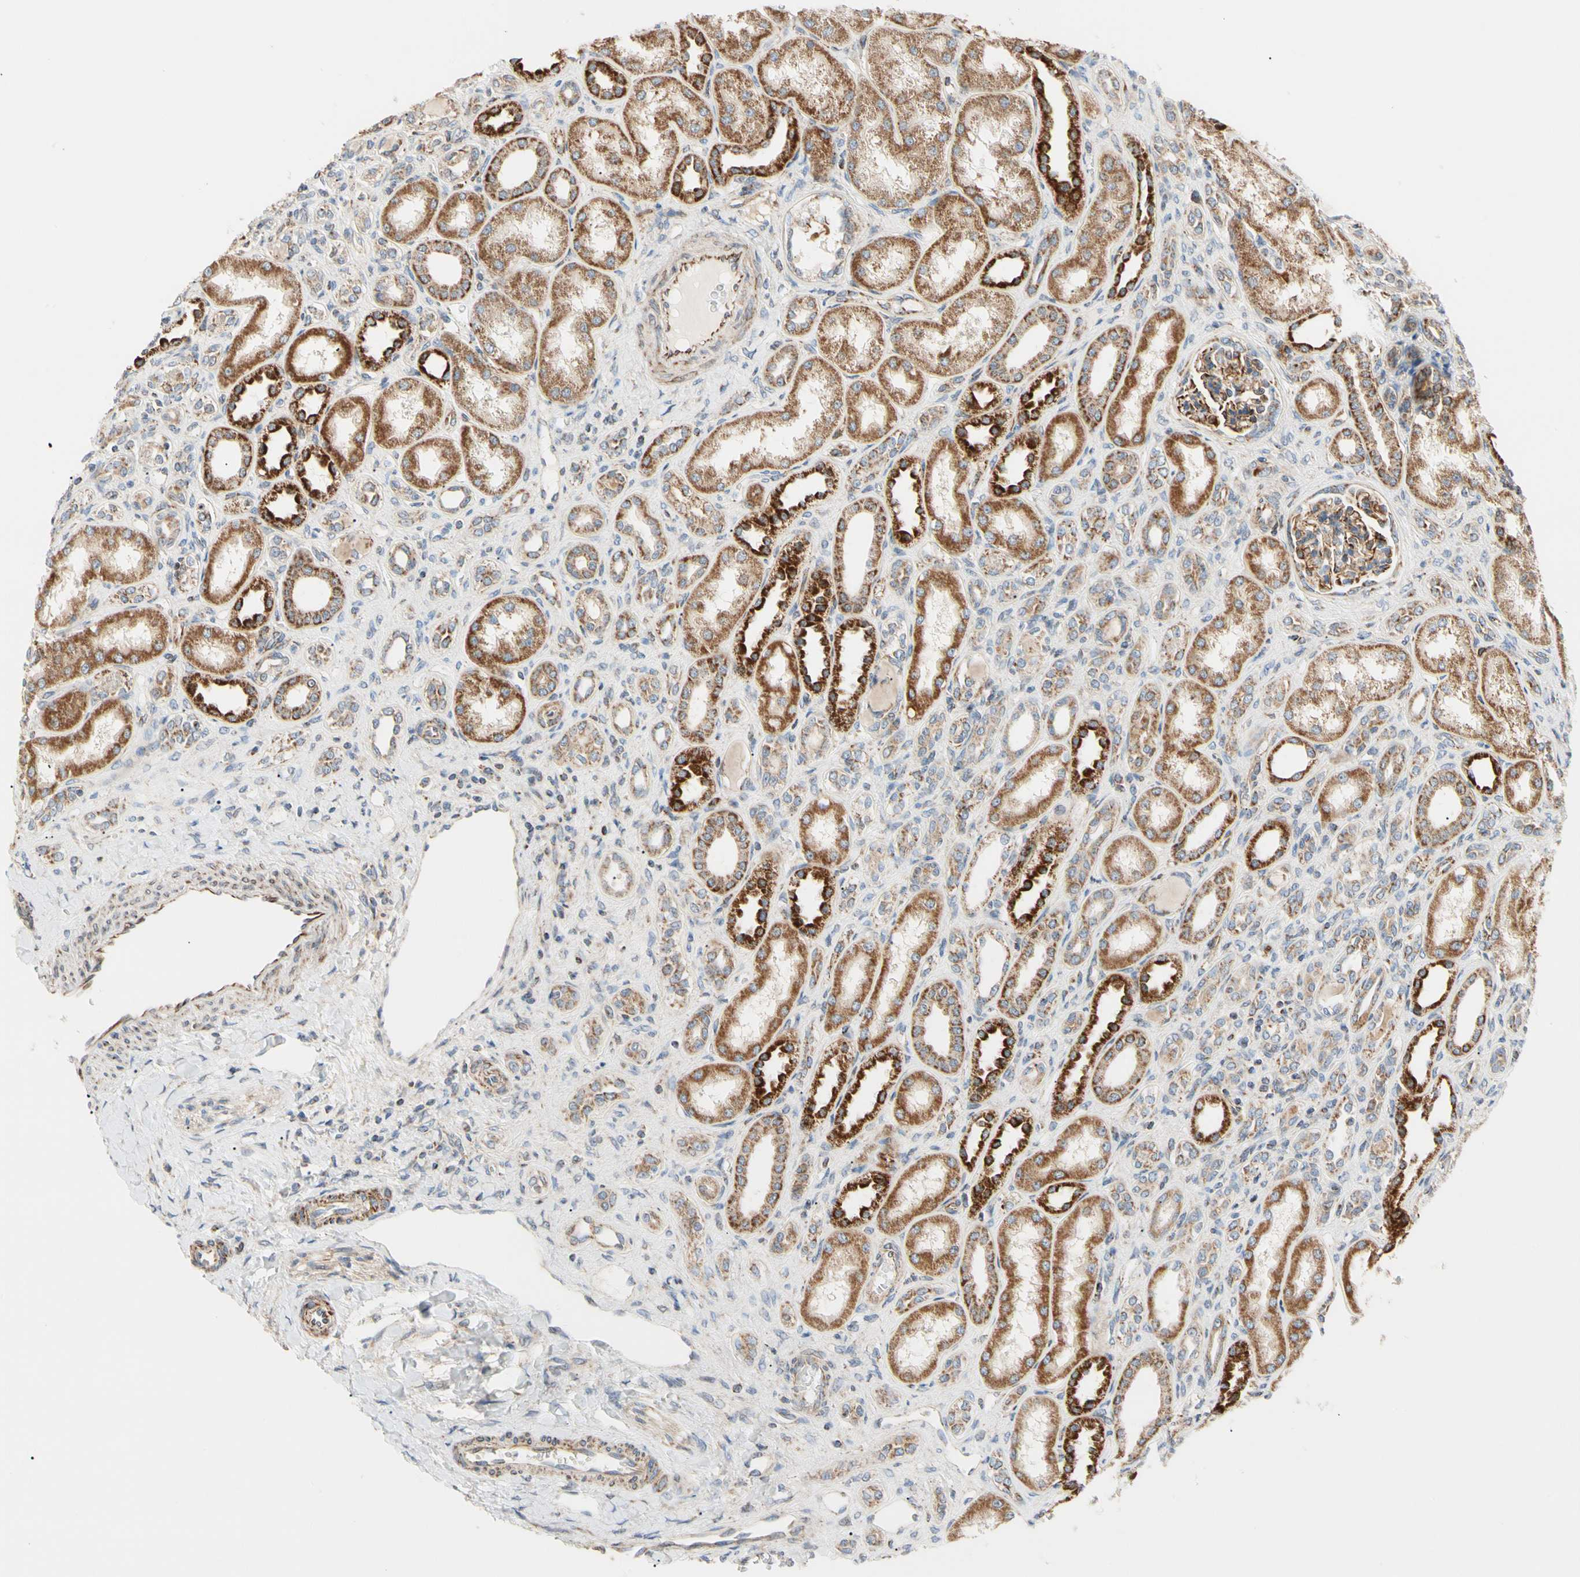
{"staining": {"intensity": "weak", "quantity": "25%-75%", "location": "cytoplasmic/membranous"}, "tissue": "kidney", "cell_type": "Cells in glomeruli", "image_type": "normal", "snomed": [{"axis": "morphology", "description": "Normal tissue, NOS"}, {"axis": "topography", "description": "Kidney"}], "caption": "This is a photomicrograph of immunohistochemistry (IHC) staining of benign kidney, which shows weak expression in the cytoplasmic/membranous of cells in glomeruli.", "gene": "TBC1D10A", "patient": {"sex": "male", "age": 7}}